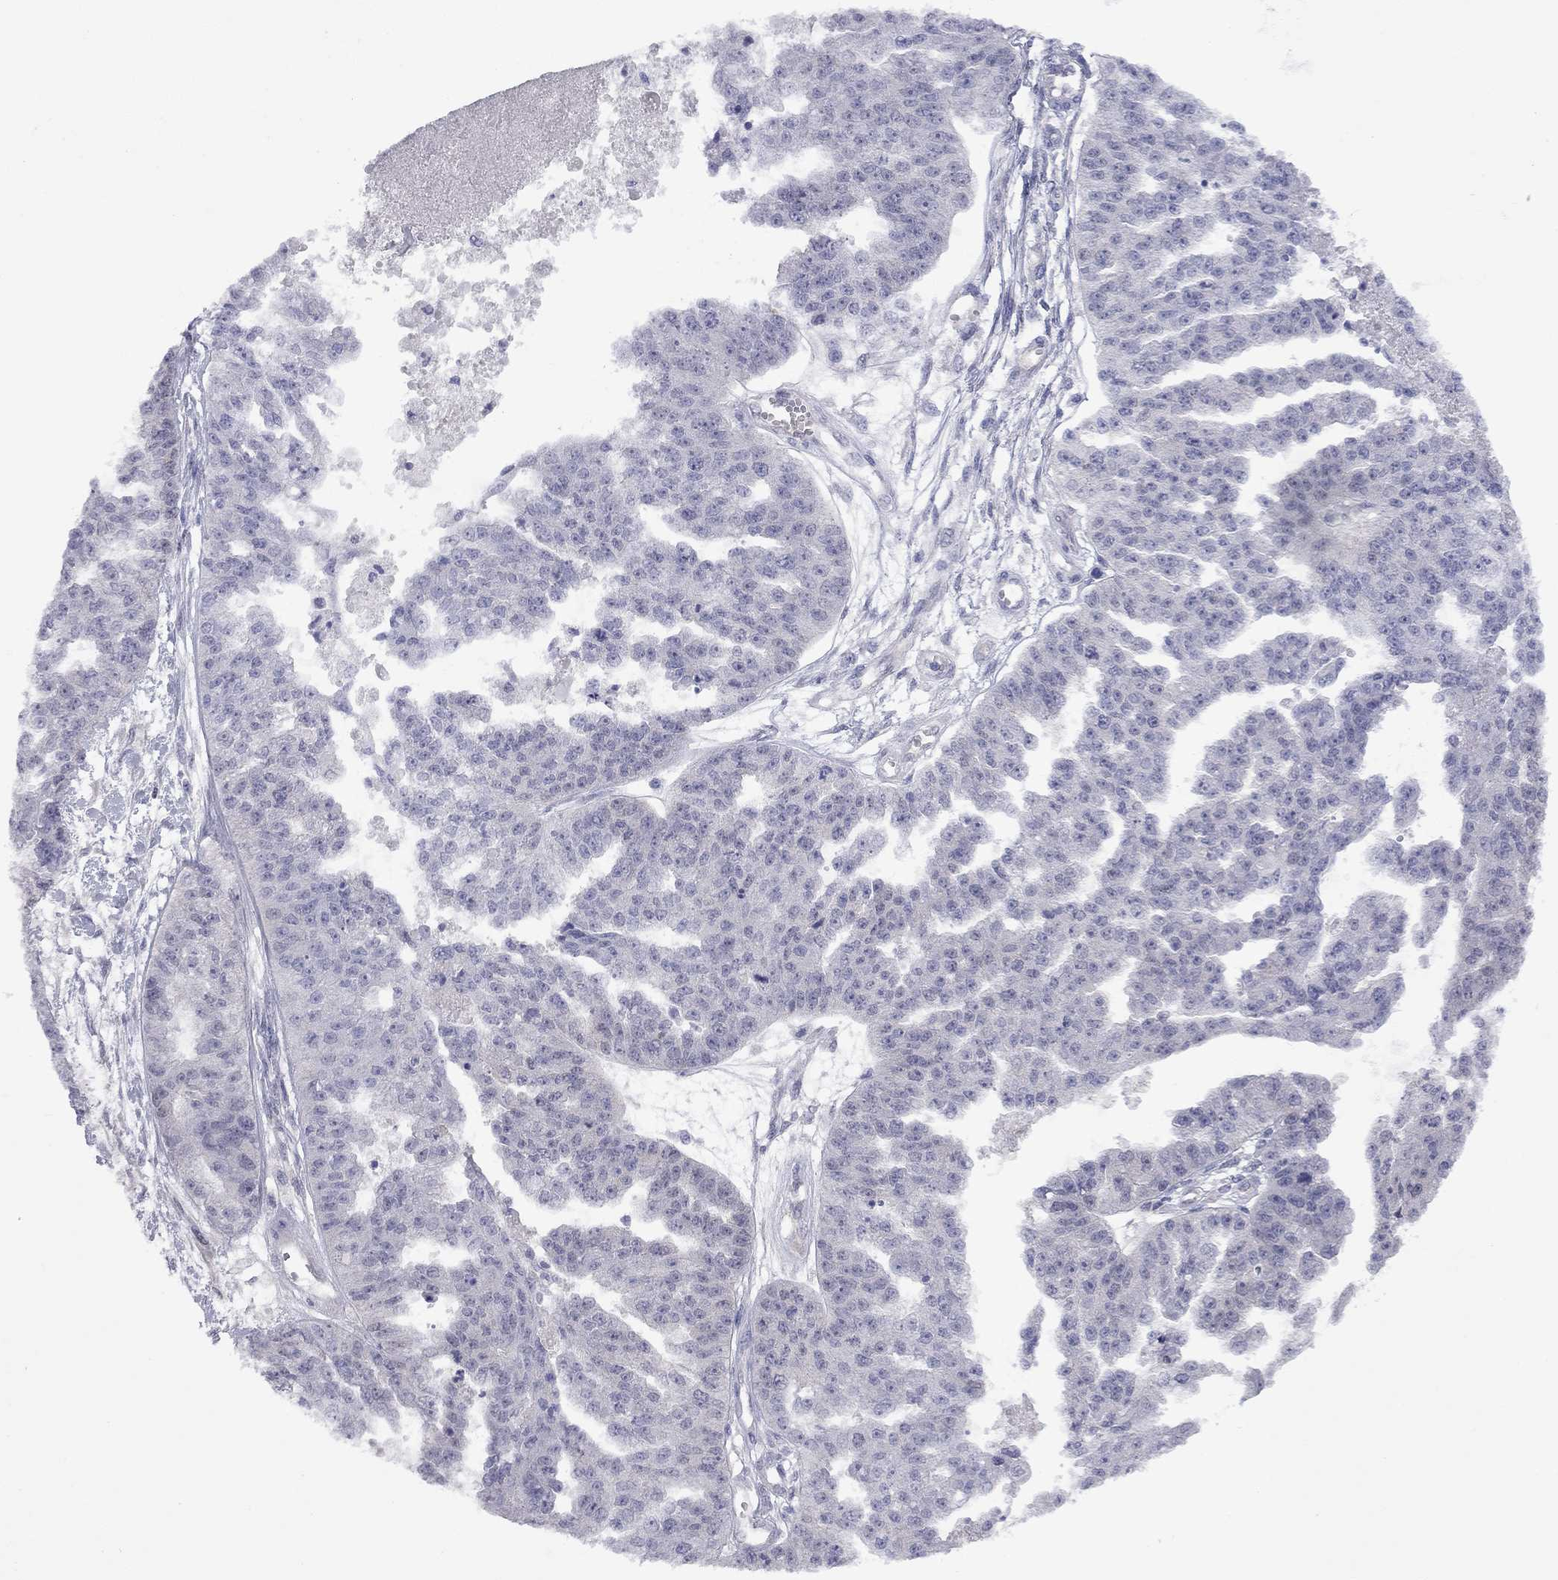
{"staining": {"intensity": "negative", "quantity": "none", "location": "none"}, "tissue": "ovarian cancer", "cell_type": "Tumor cells", "image_type": "cancer", "snomed": [{"axis": "morphology", "description": "Cystadenocarcinoma, serous, NOS"}, {"axis": "topography", "description": "Ovary"}], "caption": "This image is of ovarian serous cystadenocarcinoma stained with IHC to label a protein in brown with the nuclei are counter-stained blue. There is no expression in tumor cells.", "gene": "CTNNBIP1", "patient": {"sex": "female", "age": 58}}